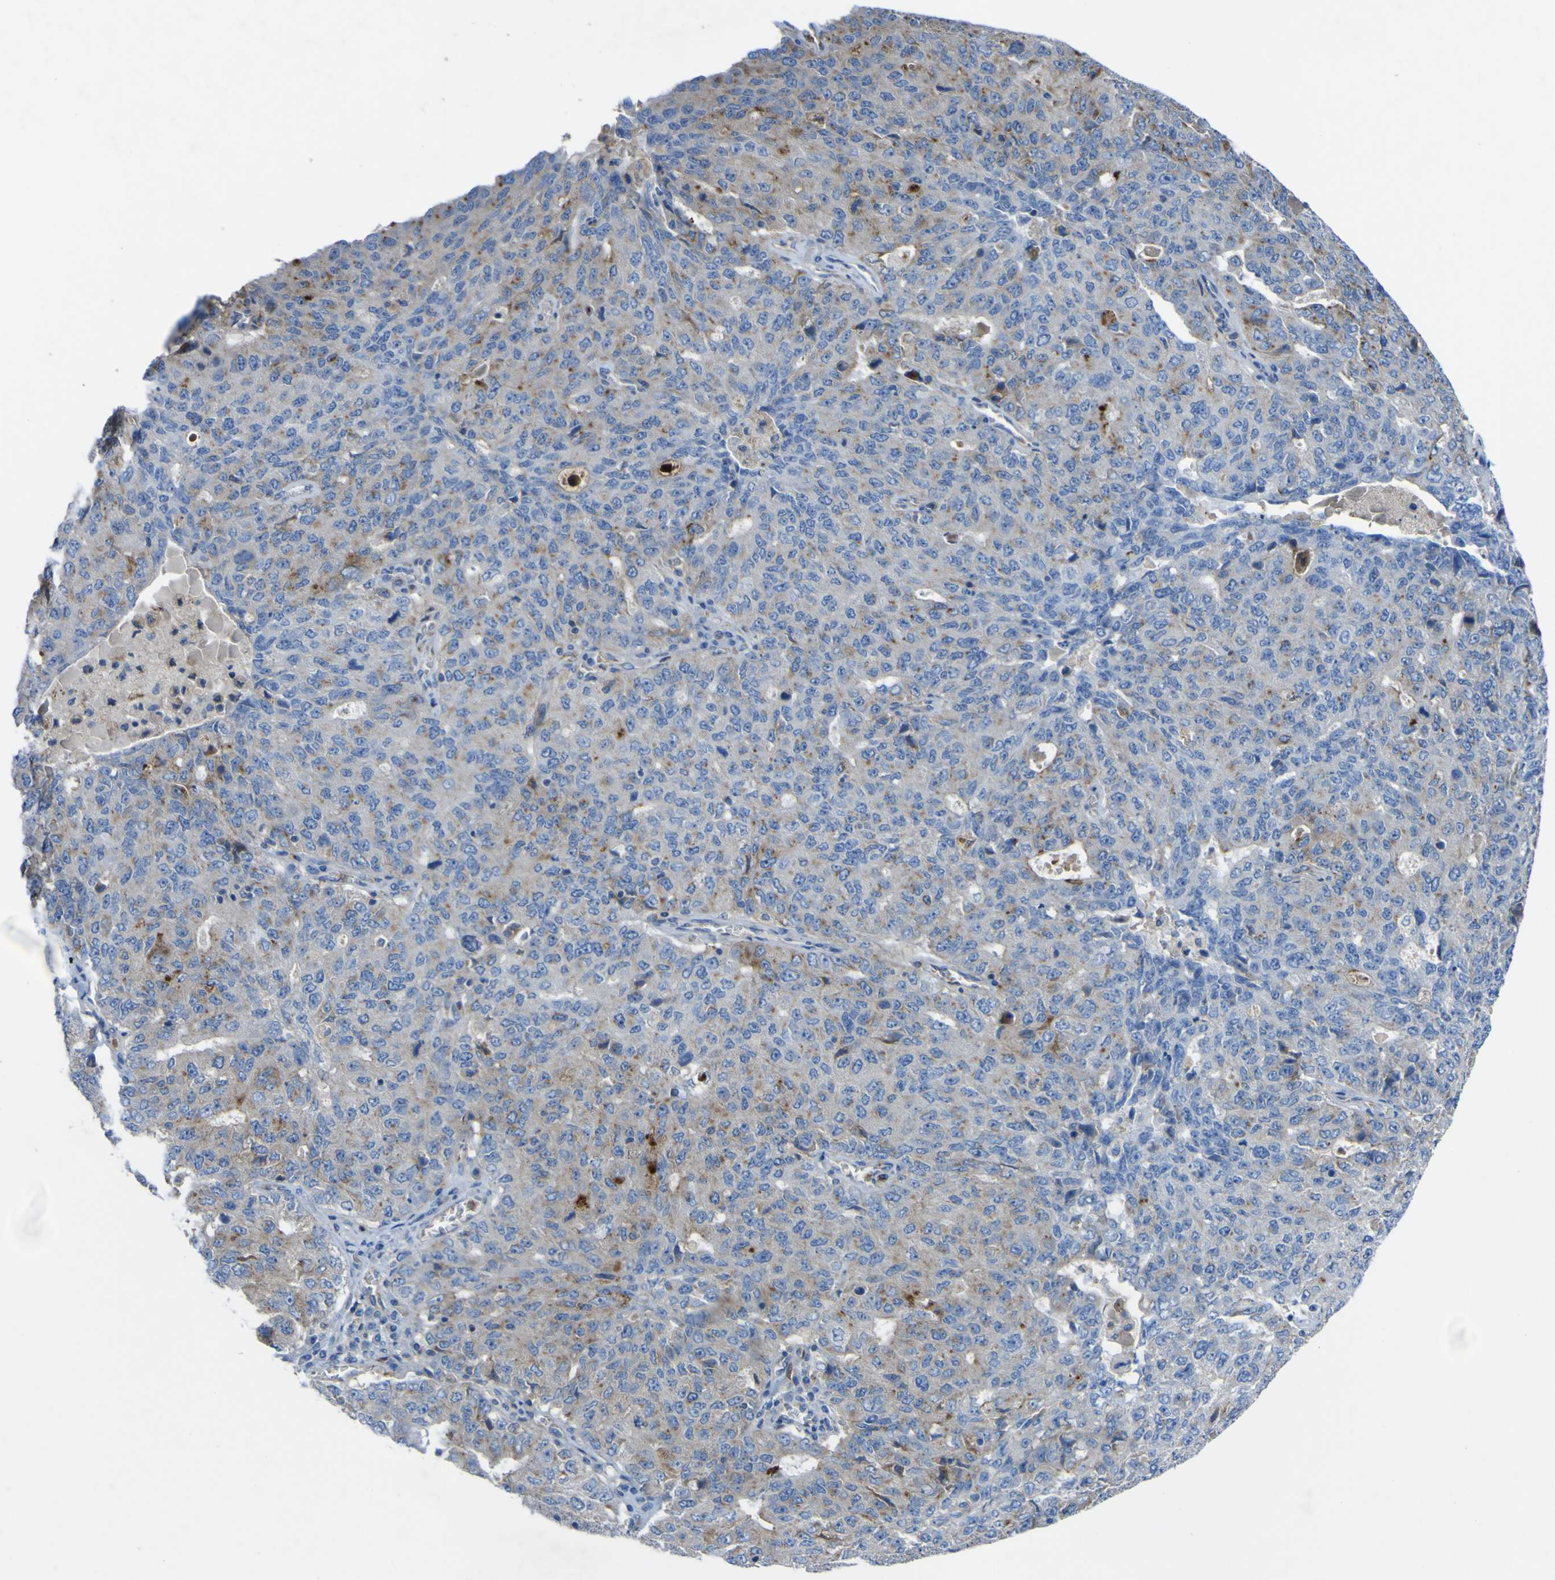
{"staining": {"intensity": "strong", "quantity": "<25%", "location": "cytoplasmic/membranous"}, "tissue": "ovarian cancer", "cell_type": "Tumor cells", "image_type": "cancer", "snomed": [{"axis": "morphology", "description": "Carcinoma, endometroid"}, {"axis": "topography", "description": "Ovary"}], "caption": "Immunohistochemical staining of human ovarian cancer (endometroid carcinoma) shows medium levels of strong cytoplasmic/membranous protein expression in about <25% of tumor cells.", "gene": "CST3", "patient": {"sex": "female", "age": 62}}